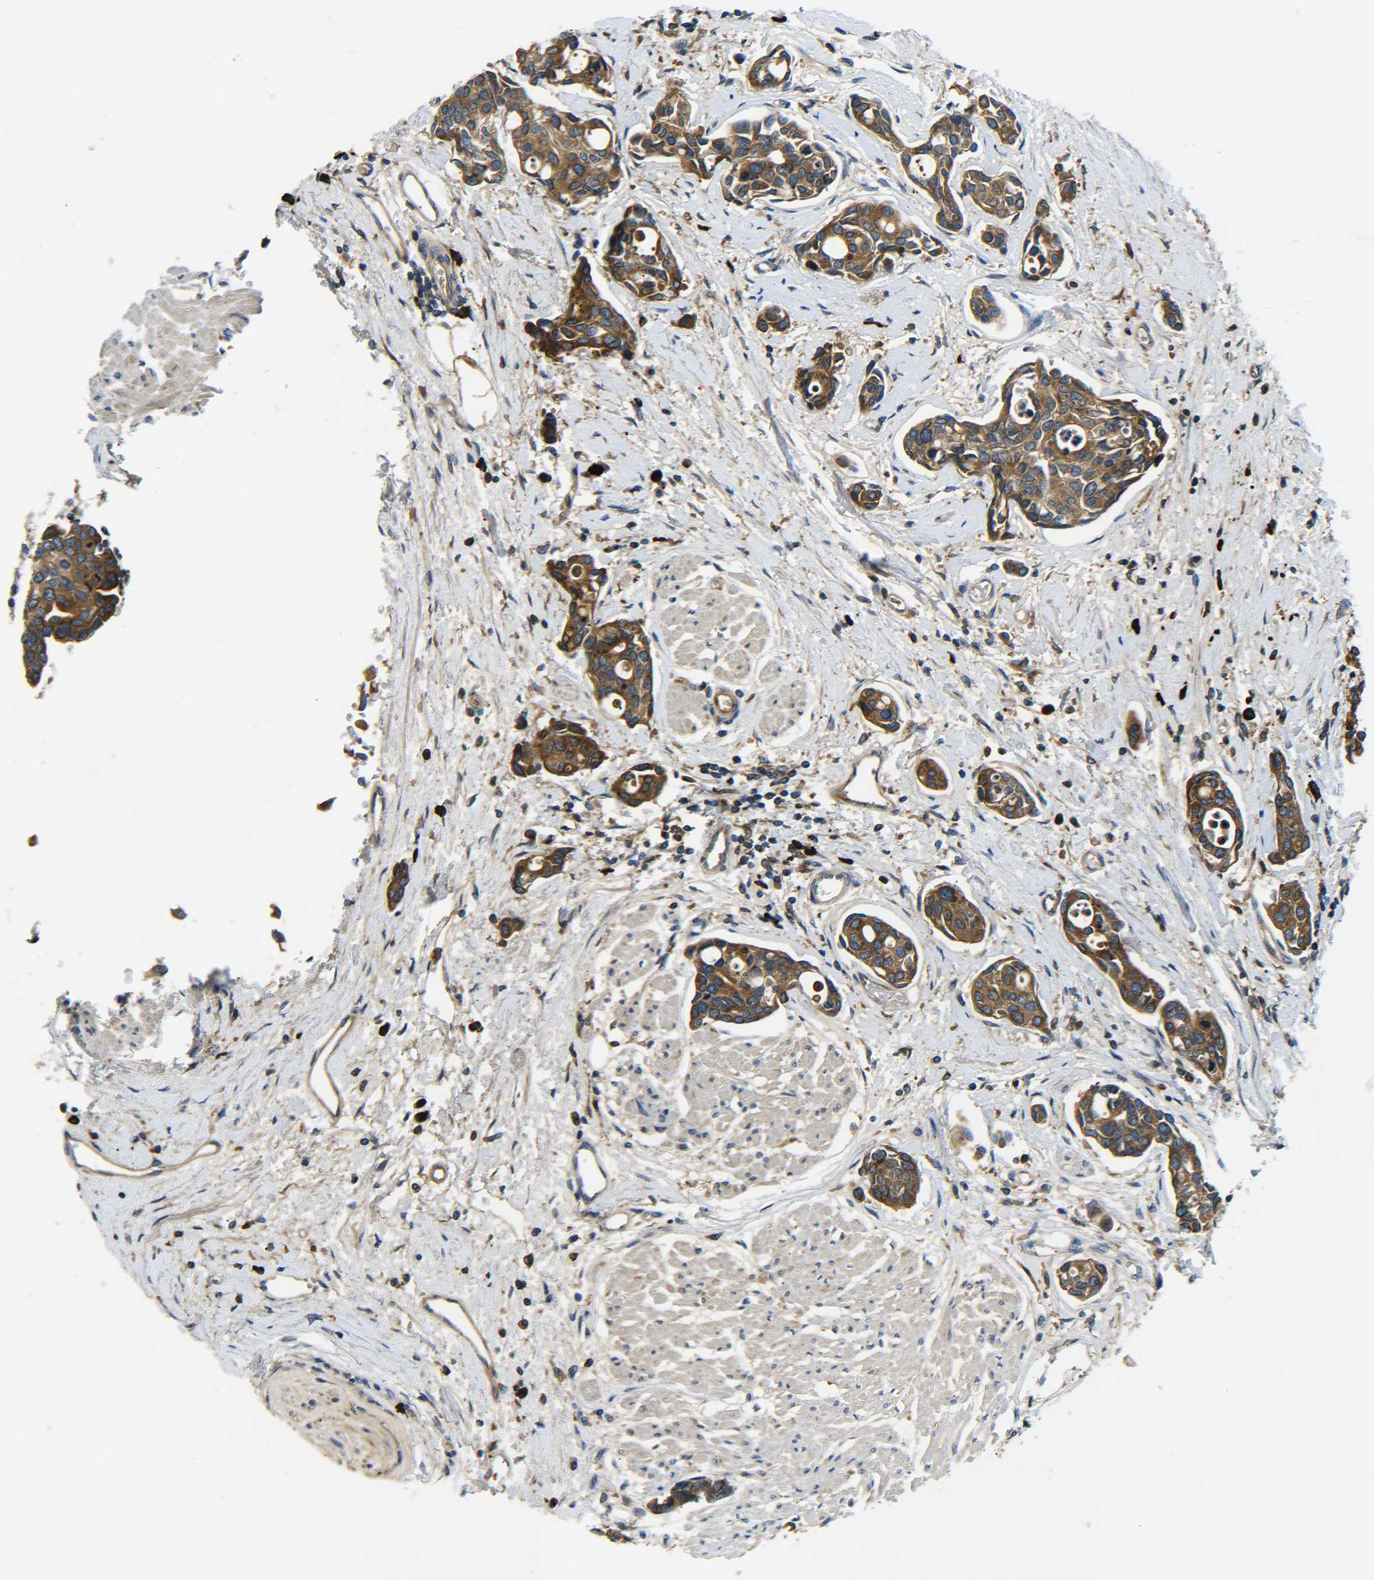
{"staining": {"intensity": "strong", "quantity": ">75%", "location": "cytoplasmic/membranous"}, "tissue": "urothelial cancer", "cell_type": "Tumor cells", "image_type": "cancer", "snomed": [{"axis": "morphology", "description": "Urothelial carcinoma, High grade"}, {"axis": "topography", "description": "Urinary bladder"}], "caption": "An IHC image of tumor tissue is shown. Protein staining in brown highlights strong cytoplasmic/membranous positivity in urothelial cancer within tumor cells.", "gene": "RAB1B", "patient": {"sex": "male", "age": 78}}